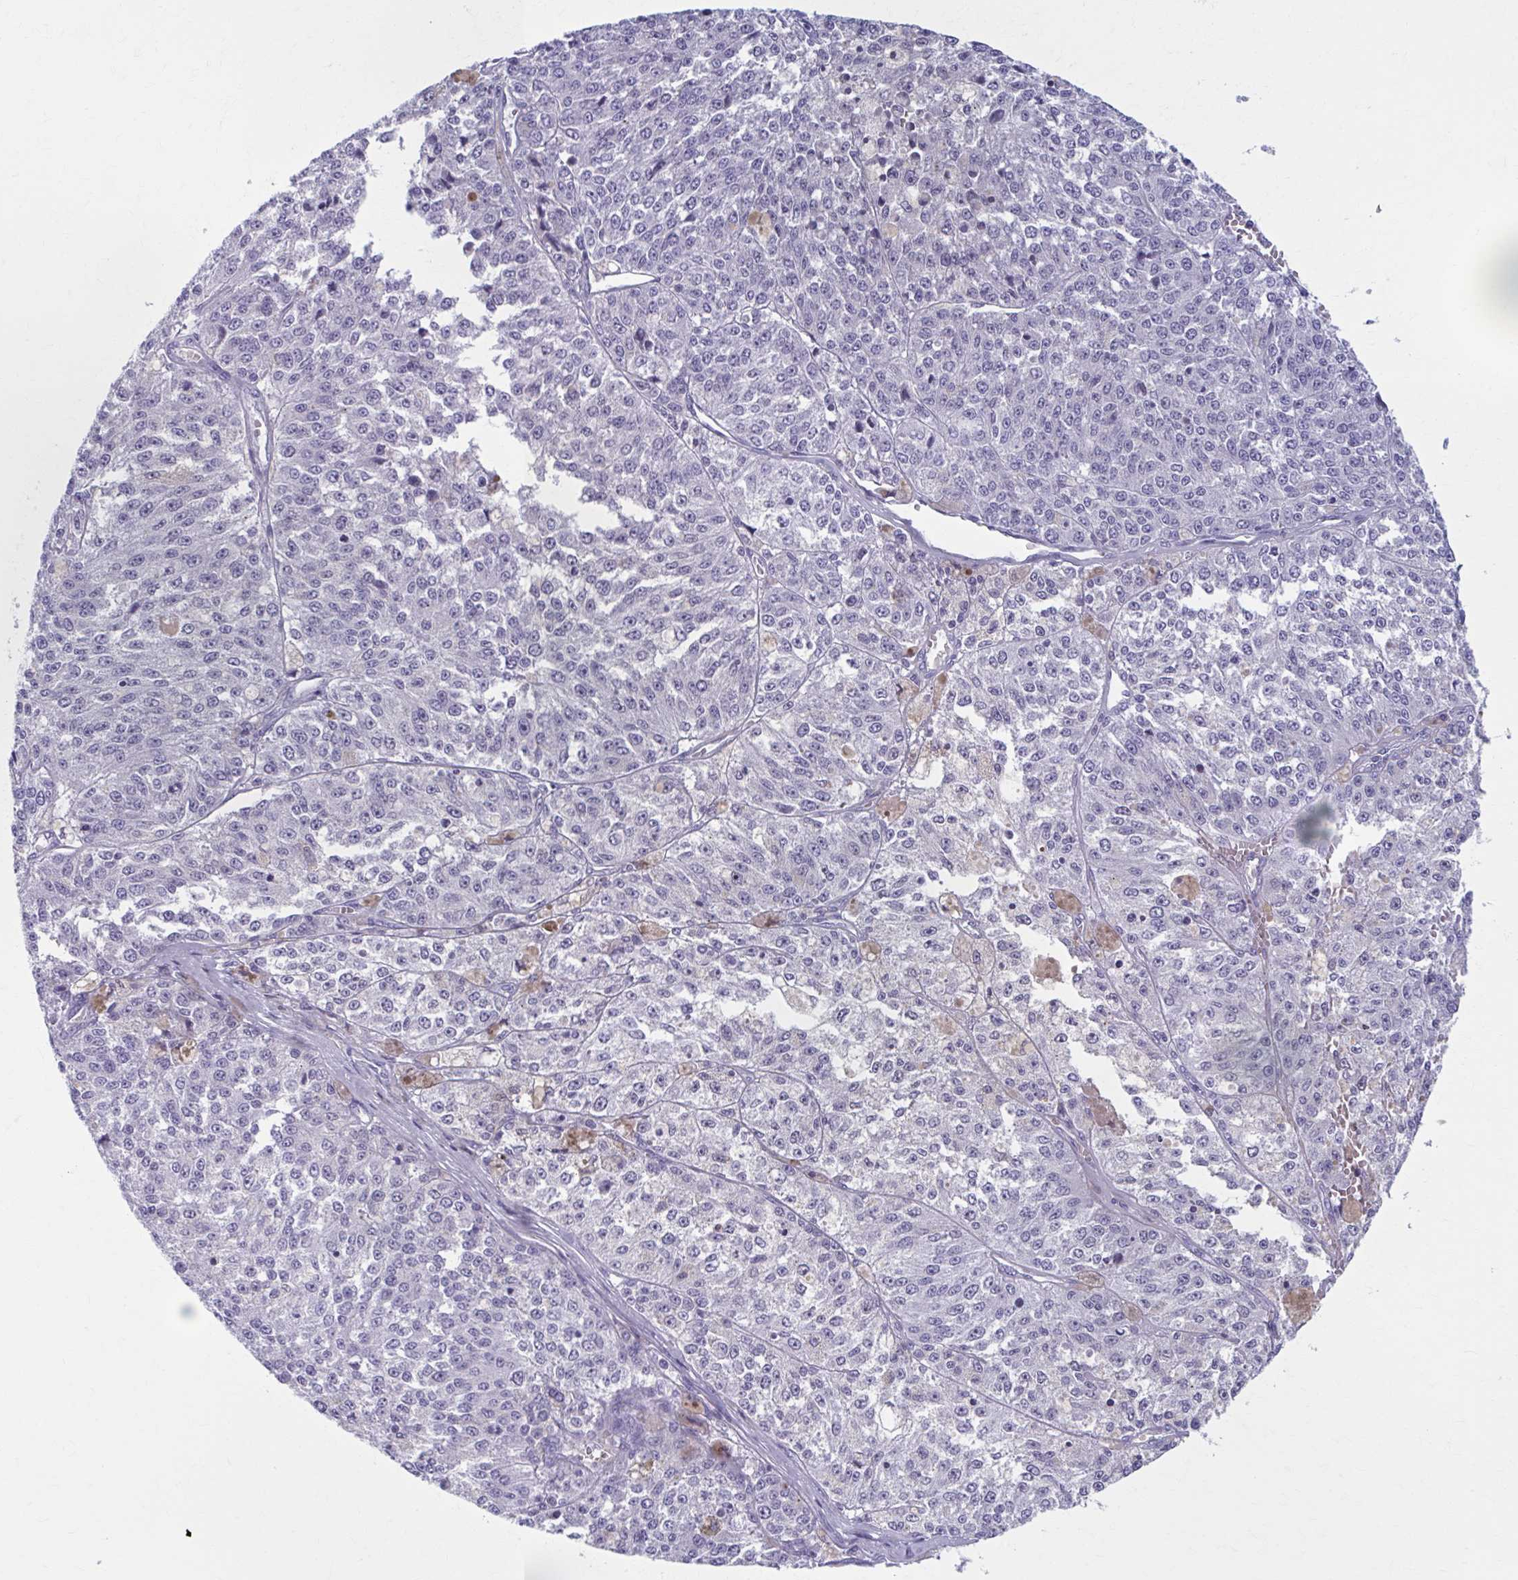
{"staining": {"intensity": "negative", "quantity": "none", "location": "none"}, "tissue": "melanoma", "cell_type": "Tumor cells", "image_type": "cancer", "snomed": [{"axis": "morphology", "description": "Malignant melanoma, Metastatic site"}, {"axis": "topography", "description": "Lymph node"}], "caption": "High magnification brightfield microscopy of malignant melanoma (metastatic site) stained with DAB (brown) and counterstained with hematoxylin (blue): tumor cells show no significant expression. (Immunohistochemistry (ihc), brightfield microscopy, high magnification).", "gene": "CCDC105", "patient": {"sex": "female", "age": 64}}